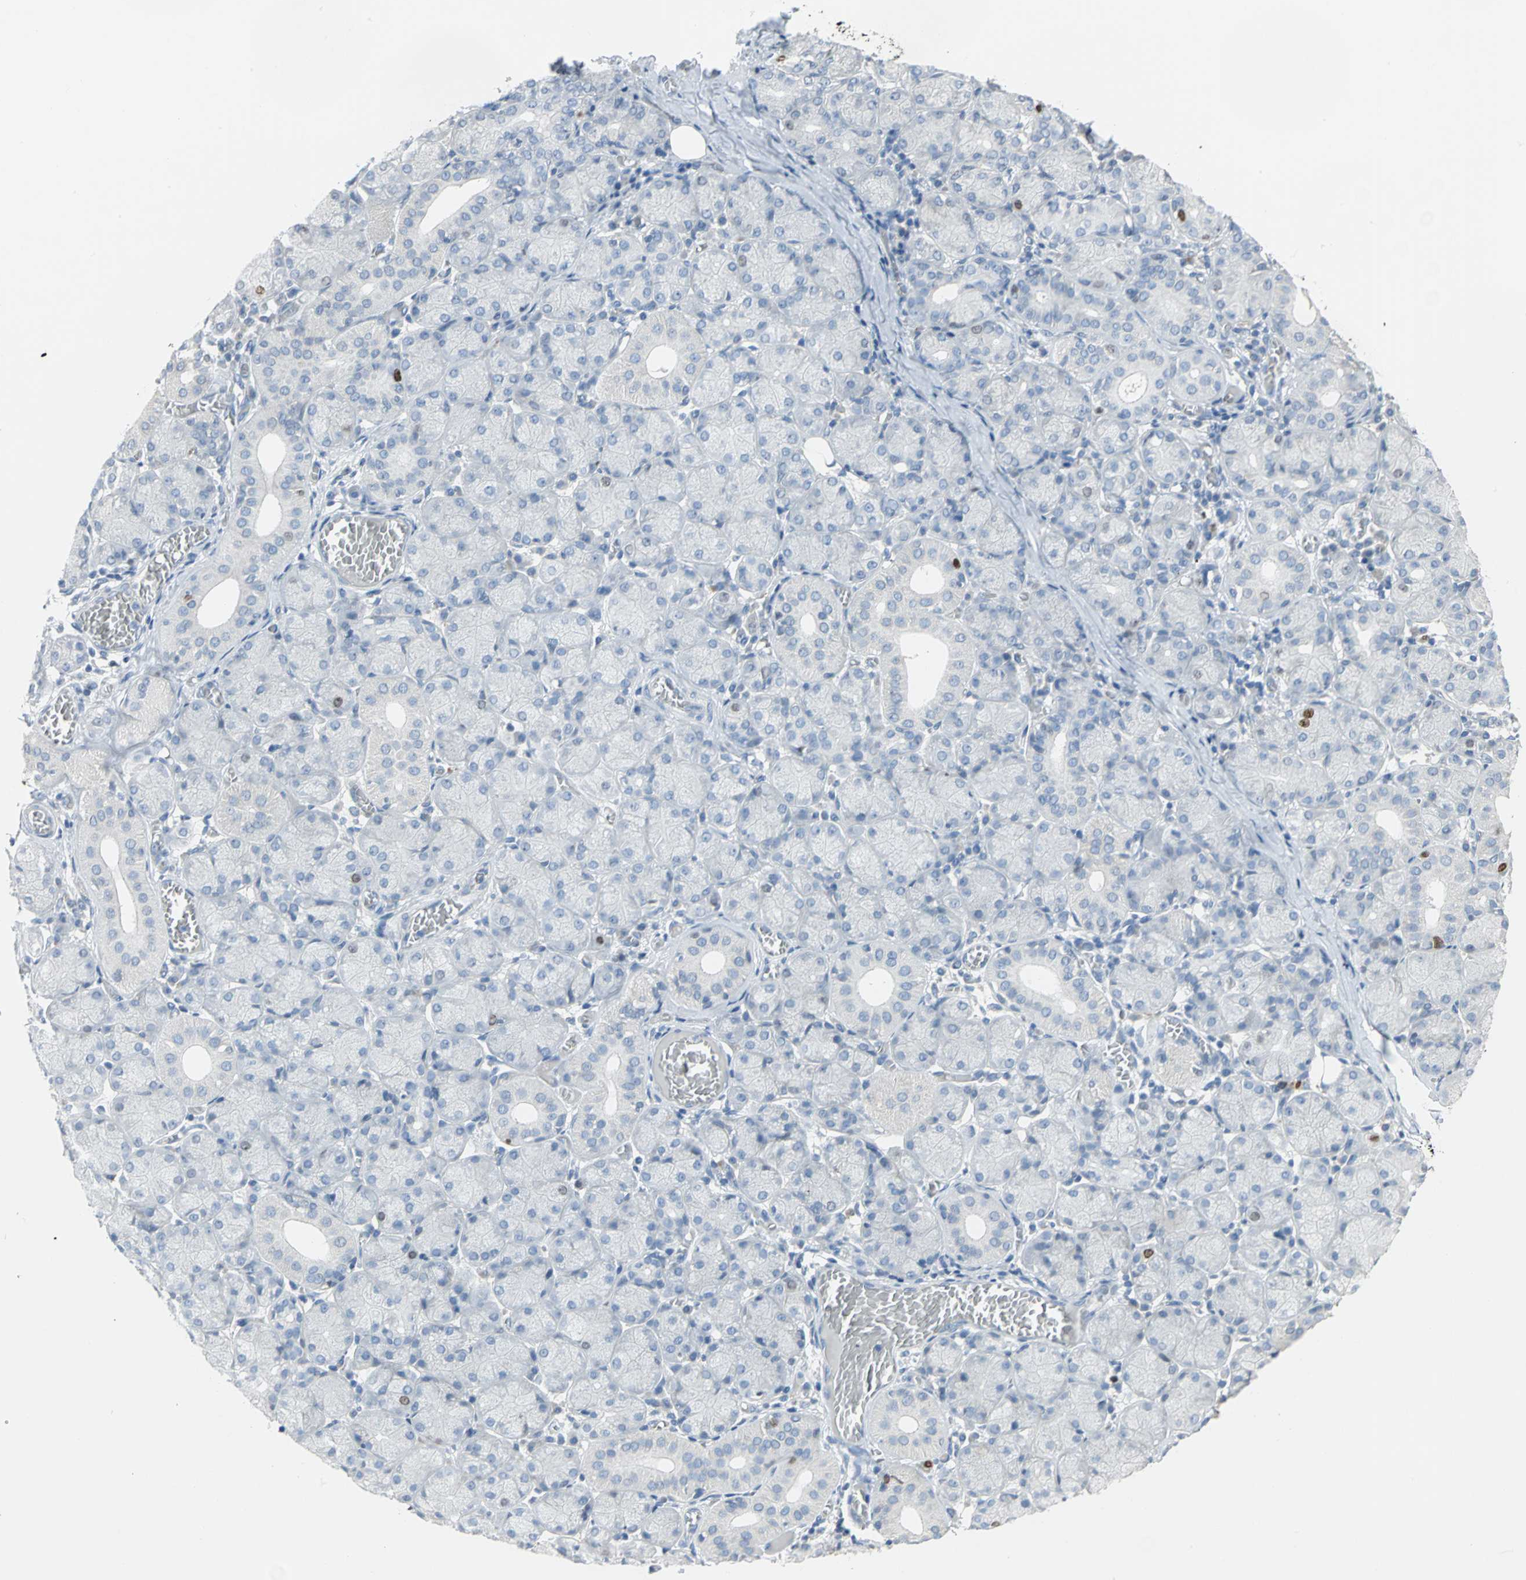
{"staining": {"intensity": "moderate", "quantity": "<25%", "location": "nuclear"}, "tissue": "salivary gland", "cell_type": "Glandular cells", "image_type": "normal", "snomed": [{"axis": "morphology", "description": "Normal tissue, NOS"}, {"axis": "topography", "description": "Salivary gland"}], "caption": "Glandular cells show low levels of moderate nuclear positivity in about <25% of cells in normal salivary gland. (Brightfield microscopy of DAB IHC at high magnification).", "gene": "MCM3", "patient": {"sex": "female", "age": 24}}